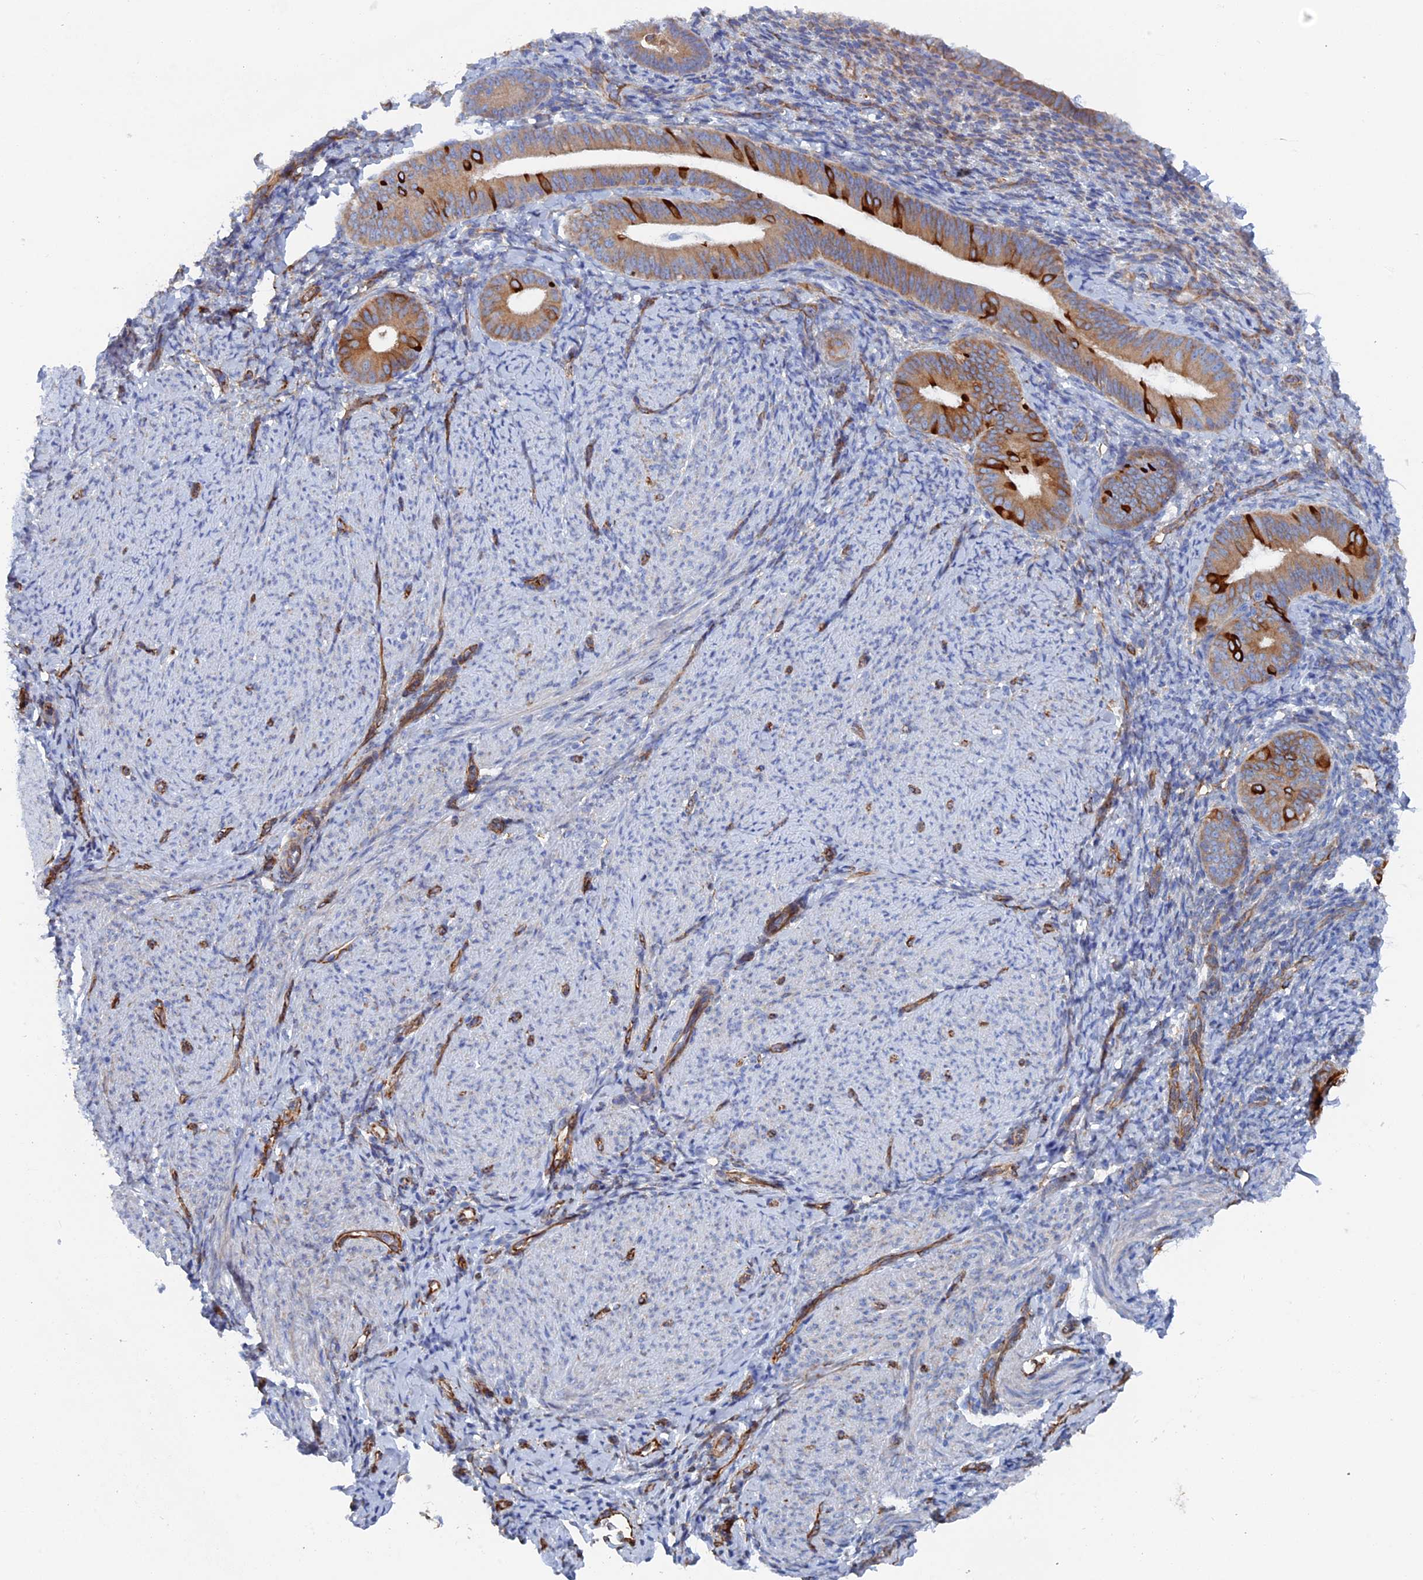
{"staining": {"intensity": "weak", "quantity": "25%-75%", "location": "cytoplasmic/membranous"}, "tissue": "endometrium", "cell_type": "Cells in endometrial stroma", "image_type": "normal", "snomed": [{"axis": "morphology", "description": "Normal tissue, NOS"}, {"axis": "topography", "description": "Endometrium"}], "caption": "IHC photomicrograph of unremarkable endometrium: human endometrium stained using immunohistochemistry exhibits low levels of weak protein expression localized specifically in the cytoplasmic/membranous of cells in endometrial stroma, appearing as a cytoplasmic/membranous brown color.", "gene": "COG7", "patient": {"sex": "female", "age": 65}}